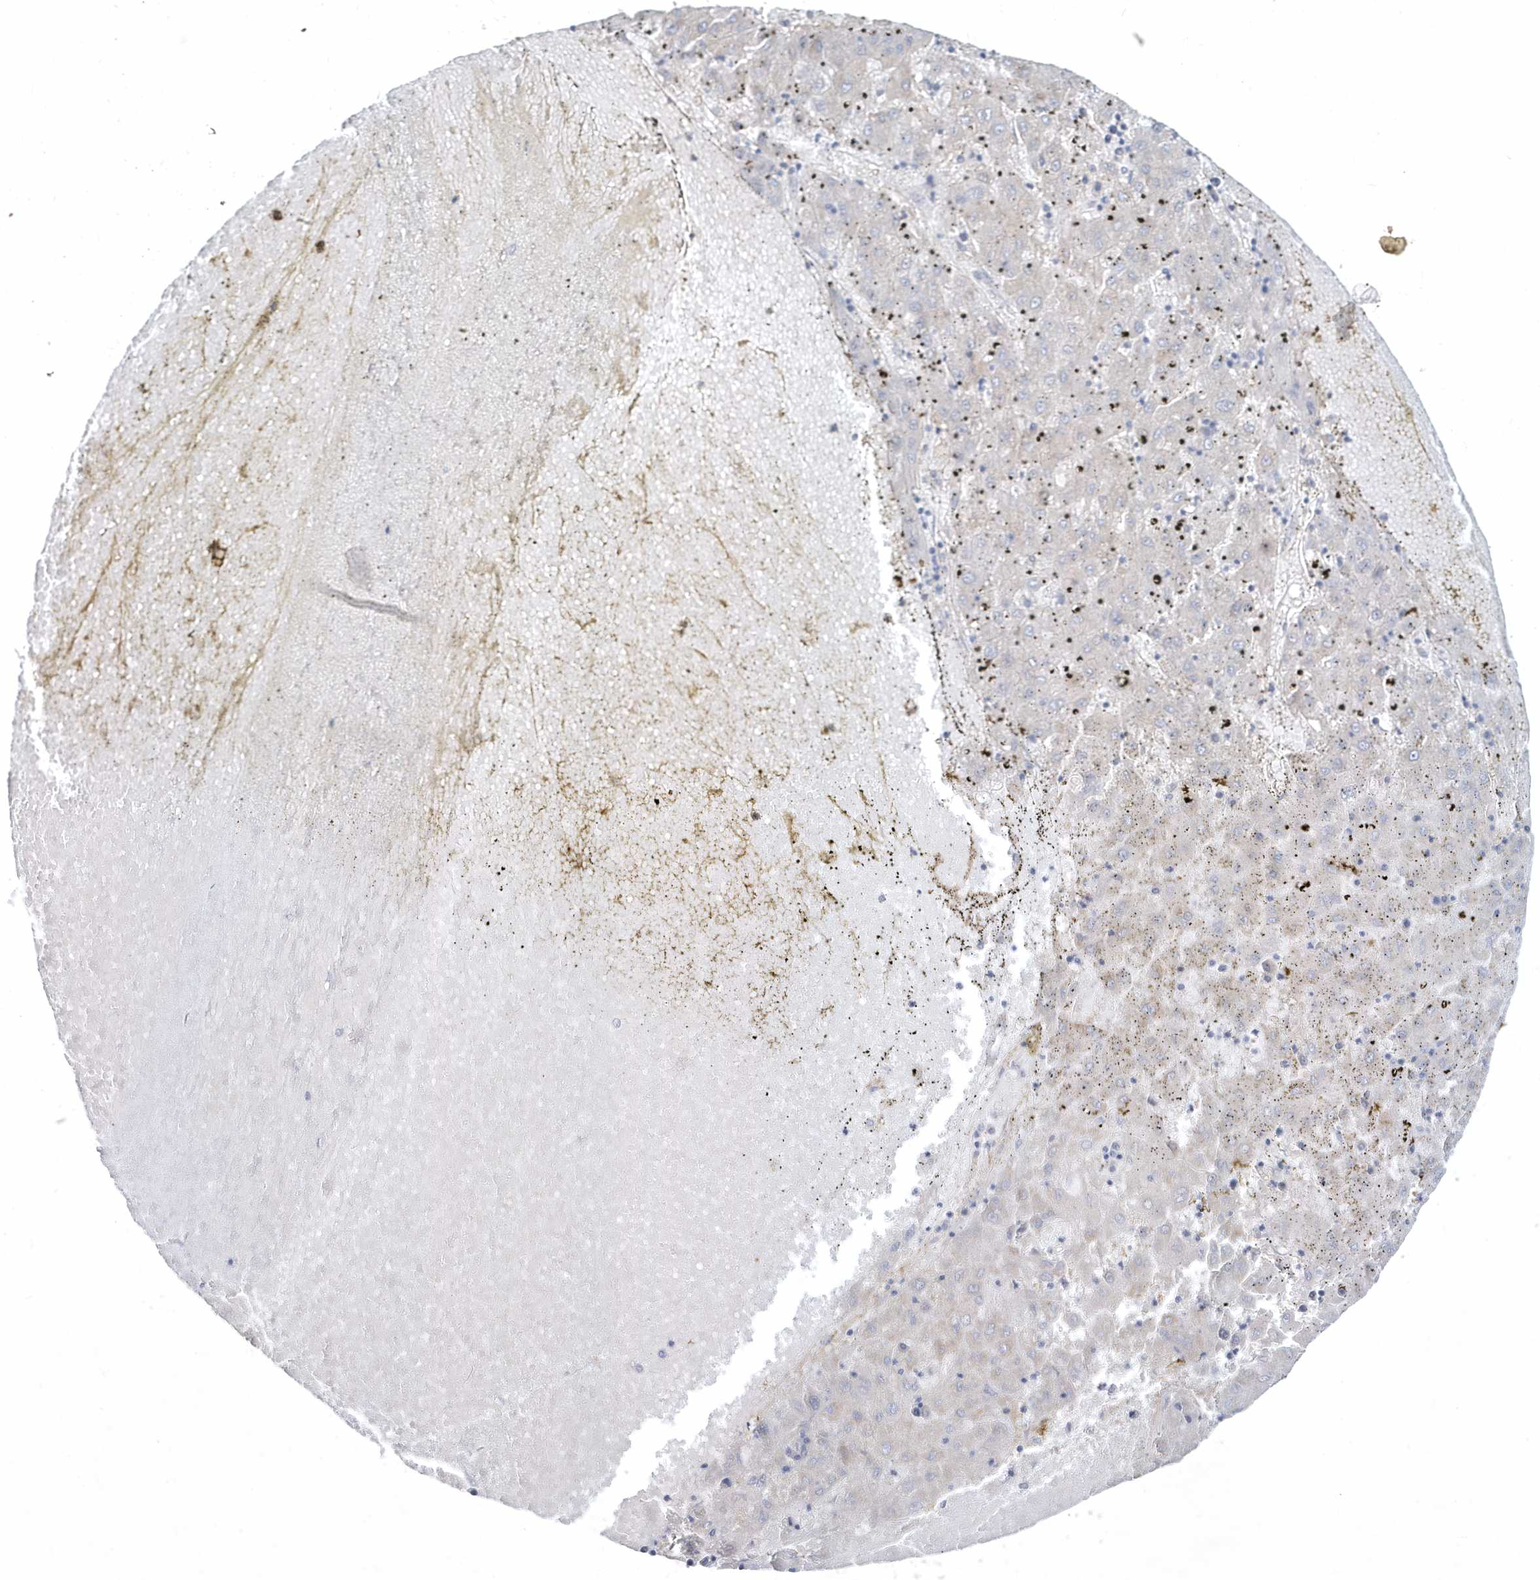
{"staining": {"intensity": "negative", "quantity": "none", "location": "none"}, "tissue": "liver cancer", "cell_type": "Tumor cells", "image_type": "cancer", "snomed": [{"axis": "morphology", "description": "Carcinoma, Hepatocellular, NOS"}, {"axis": "topography", "description": "Liver"}], "caption": "Image shows no protein staining in tumor cells of liver cancer tissue.", "gene": "LEXM", "patient": {"sex": "male", "age": 72}}